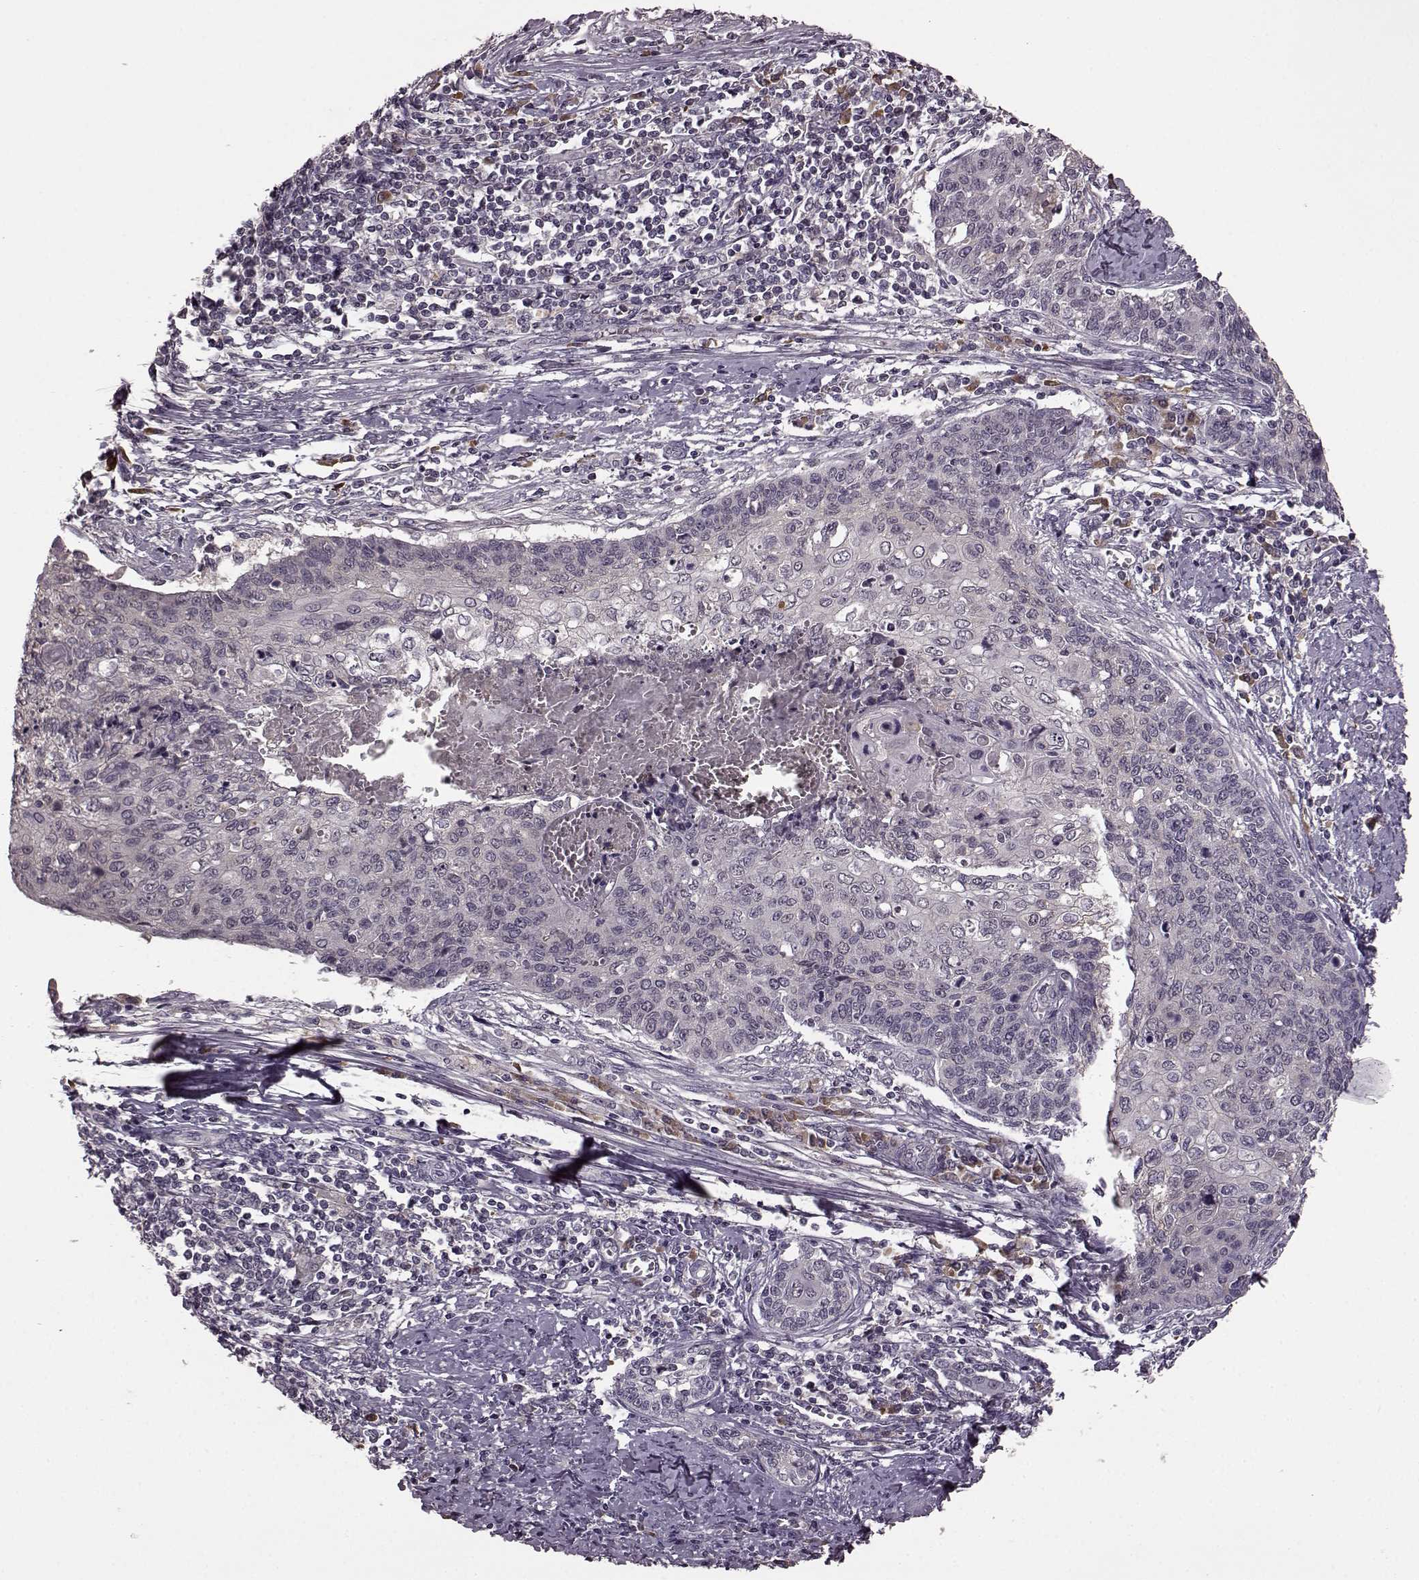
{"staining": {"intensity": "negative", "quantity": "none", "location": "none"}, "tissue": "cervical cancer", "cell_type": "Tumor cells", "image_type": "cancer", "snomed": [{"axis": "morphology", "description": "Squamous cell carcinoma, NOS"}, {"axis": "topography", "description": "Cervix"}], "caption": "This is a micrograph of immunohistochemistry (IHC) staining of cervical cancer, which shows no positivity in tumor cells.", "gene": "NRL", "patient": {"sex": "female", "age": 39}}